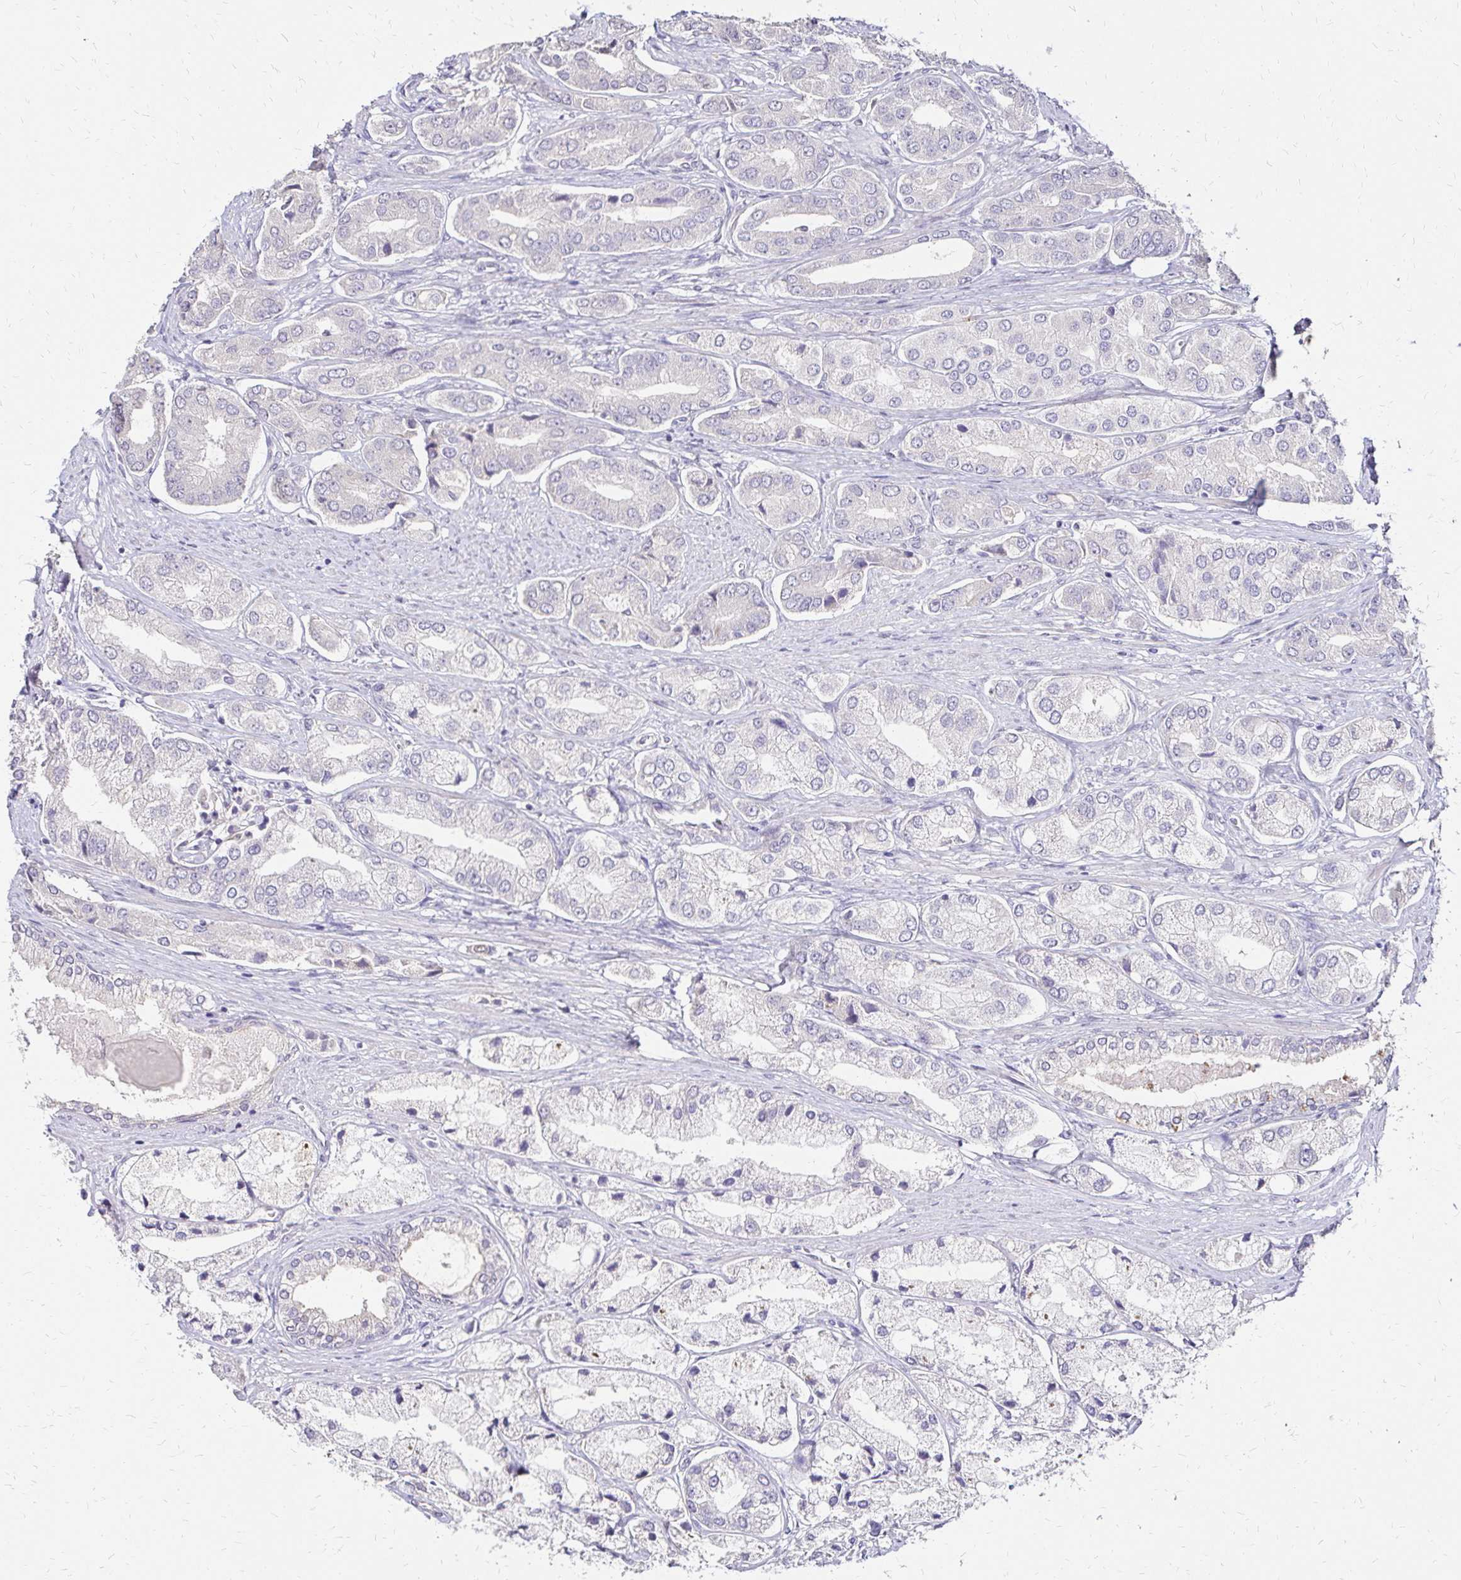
{"staining": {"intensity": "negative", "quantity": "none", "location": "none"}, "tissue": "prostate cancer", "cell_type": "Tumor cells", "image_type": "cancer", "snomed": [{"axis": "morphology", "description": "Adenocarcinoma, Low grade"}, {"axis": "topography", "description": "Prostate"}], "caption": "Immunohistochemical staining of human prostate cancer displays no significant staining in tumor cells.", "gene": "PRIMA1", "patient": {"sex": "male", "age": 69}}